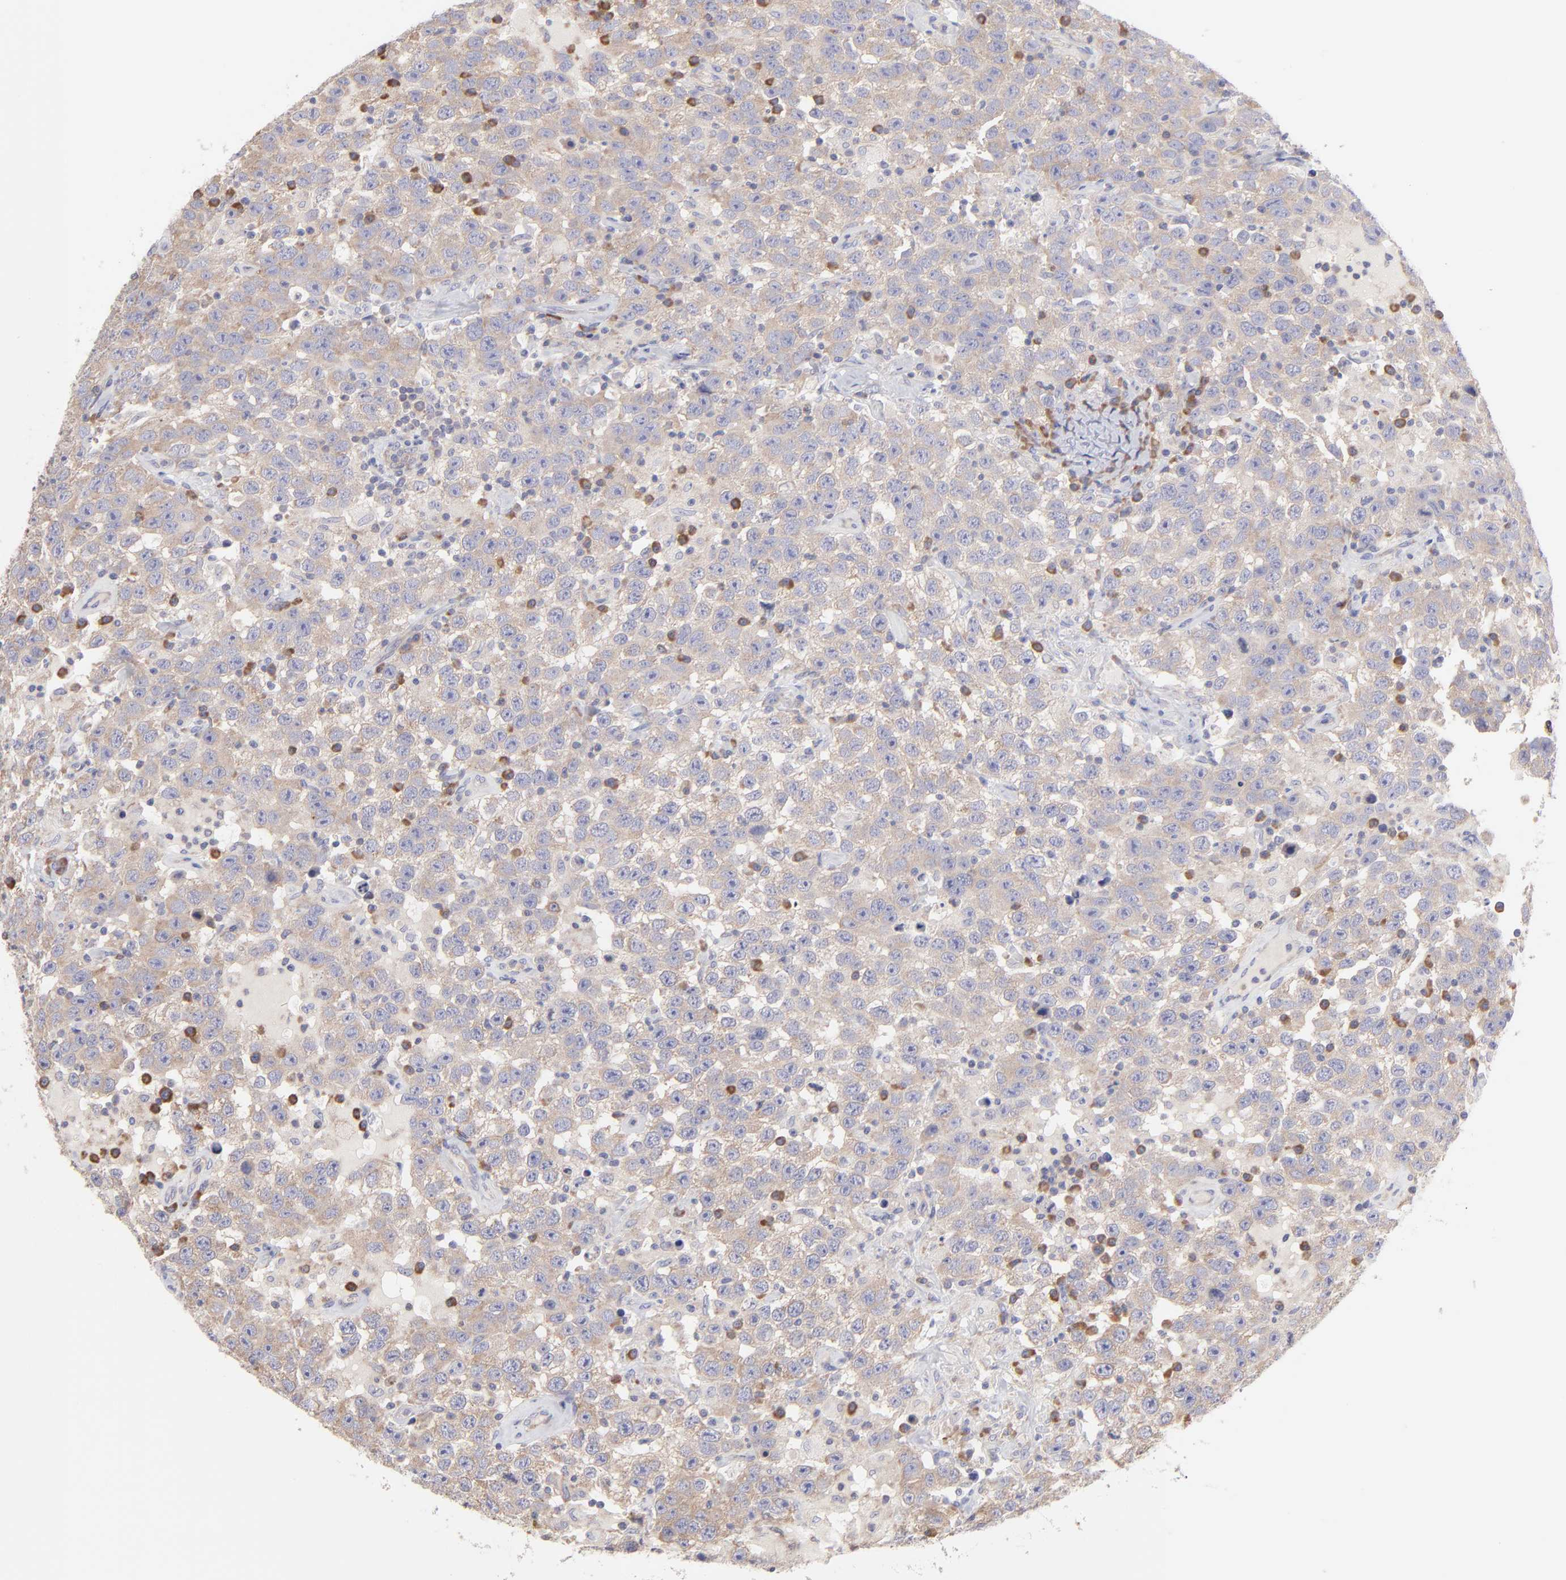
{"staining": {"intensity": "weak", "quantity": "25%-75%", "location": "cytoplasmic/membranous"}, "tissue": "testis cancer", "cell_type": "Tumor cells", "image_type": "cancer", "snomed": [{"axis": "morphology", "description": "Seminoma, NOS"}, {"axis": "topography", "description": "Testis"}], "caption": "IHC (DAB (3,3'-diaminobenzidine)) staining of human testis cancer shows weak cytoplasmic/membranous protein expression in approximately 25%-75% of tumor cells.", "gene": "RPLP0", "patient": {"sex": "male", "age": 41}}